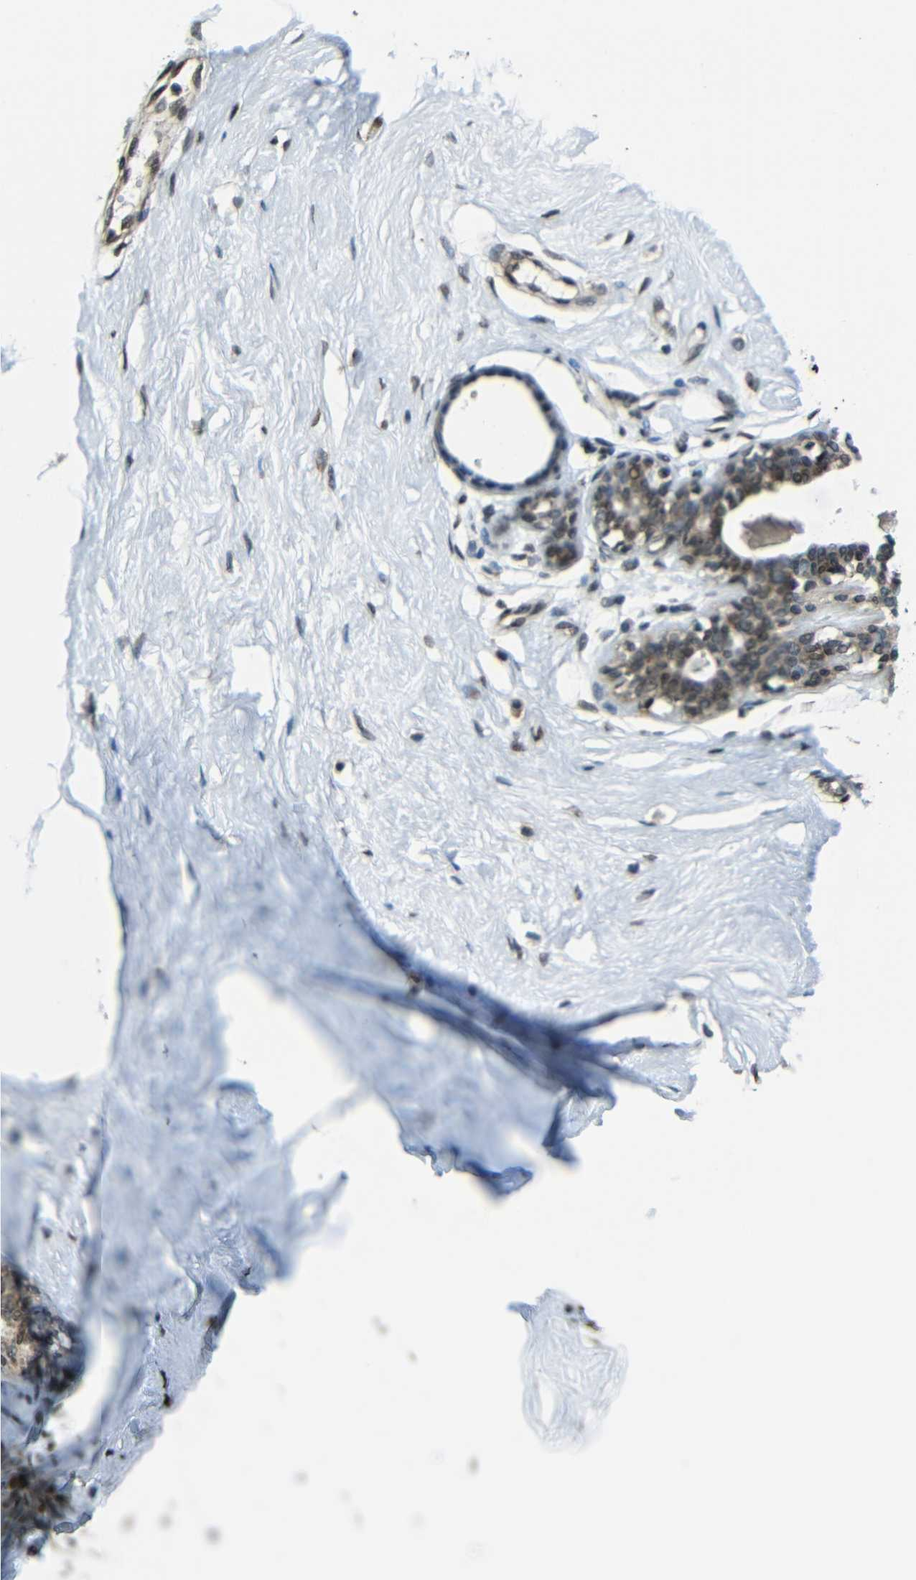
{"staining": {"intensity": "negative", "quantity": "none", "location": "none"}, "tissue": "breast", "cell_type": "Adipocytes", "image_type": "normal", "snomed": [{"axis": "morphology", "description": "Normal tissue, NOS"}, {"axis": "topography", "description": "Breast"}], "caption": "An image of breast stained for a protein exhibits no brown staining in adipocytes. (Immunohistochemistry (ihc), brightfield microscopy, high magnification).", "gene": "PSIP1", "patient": {"sex": "female", "age": 23}}